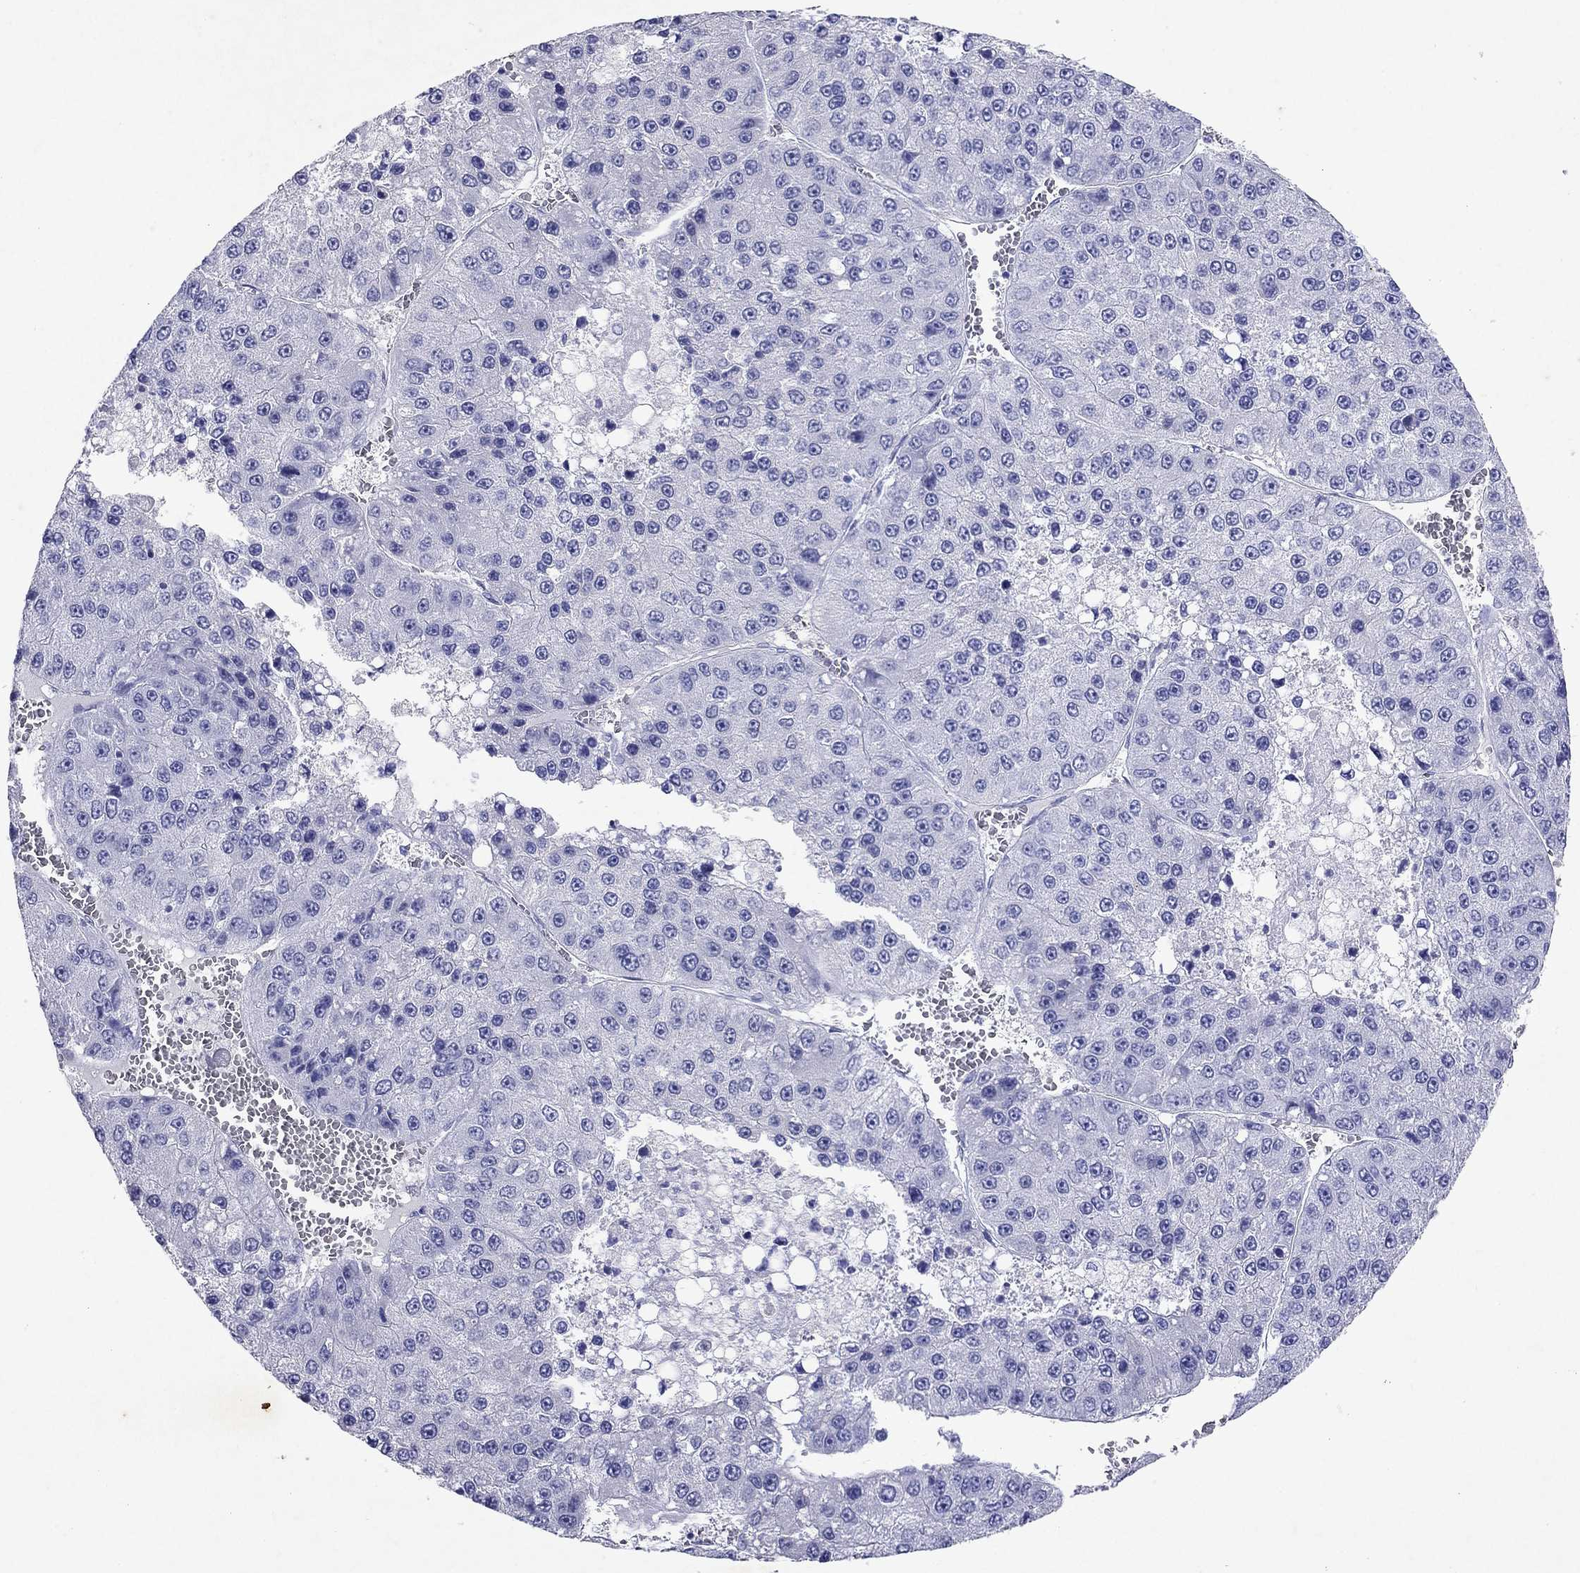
{"staining": {"intensity": "negative", "quantity": "none", "location": "none"}, "tissue": "liver cancer", "cell_type": "Tumor cells", "image_type": "cancer", "snomed": [{"axis": "morphology", "description": "Carcinoma, Hepatocellular, NOS"}, {"axis": "topography", "description": "Liver"}], "caption": "Immunohistochemistry histopathology image of human liver hepatocellular carcinoma stained for a protein (brown), which demonstrates no expression in tumor cells.", "gene": "ARMC12", "patient": {"sex": "female", "age": 73}}